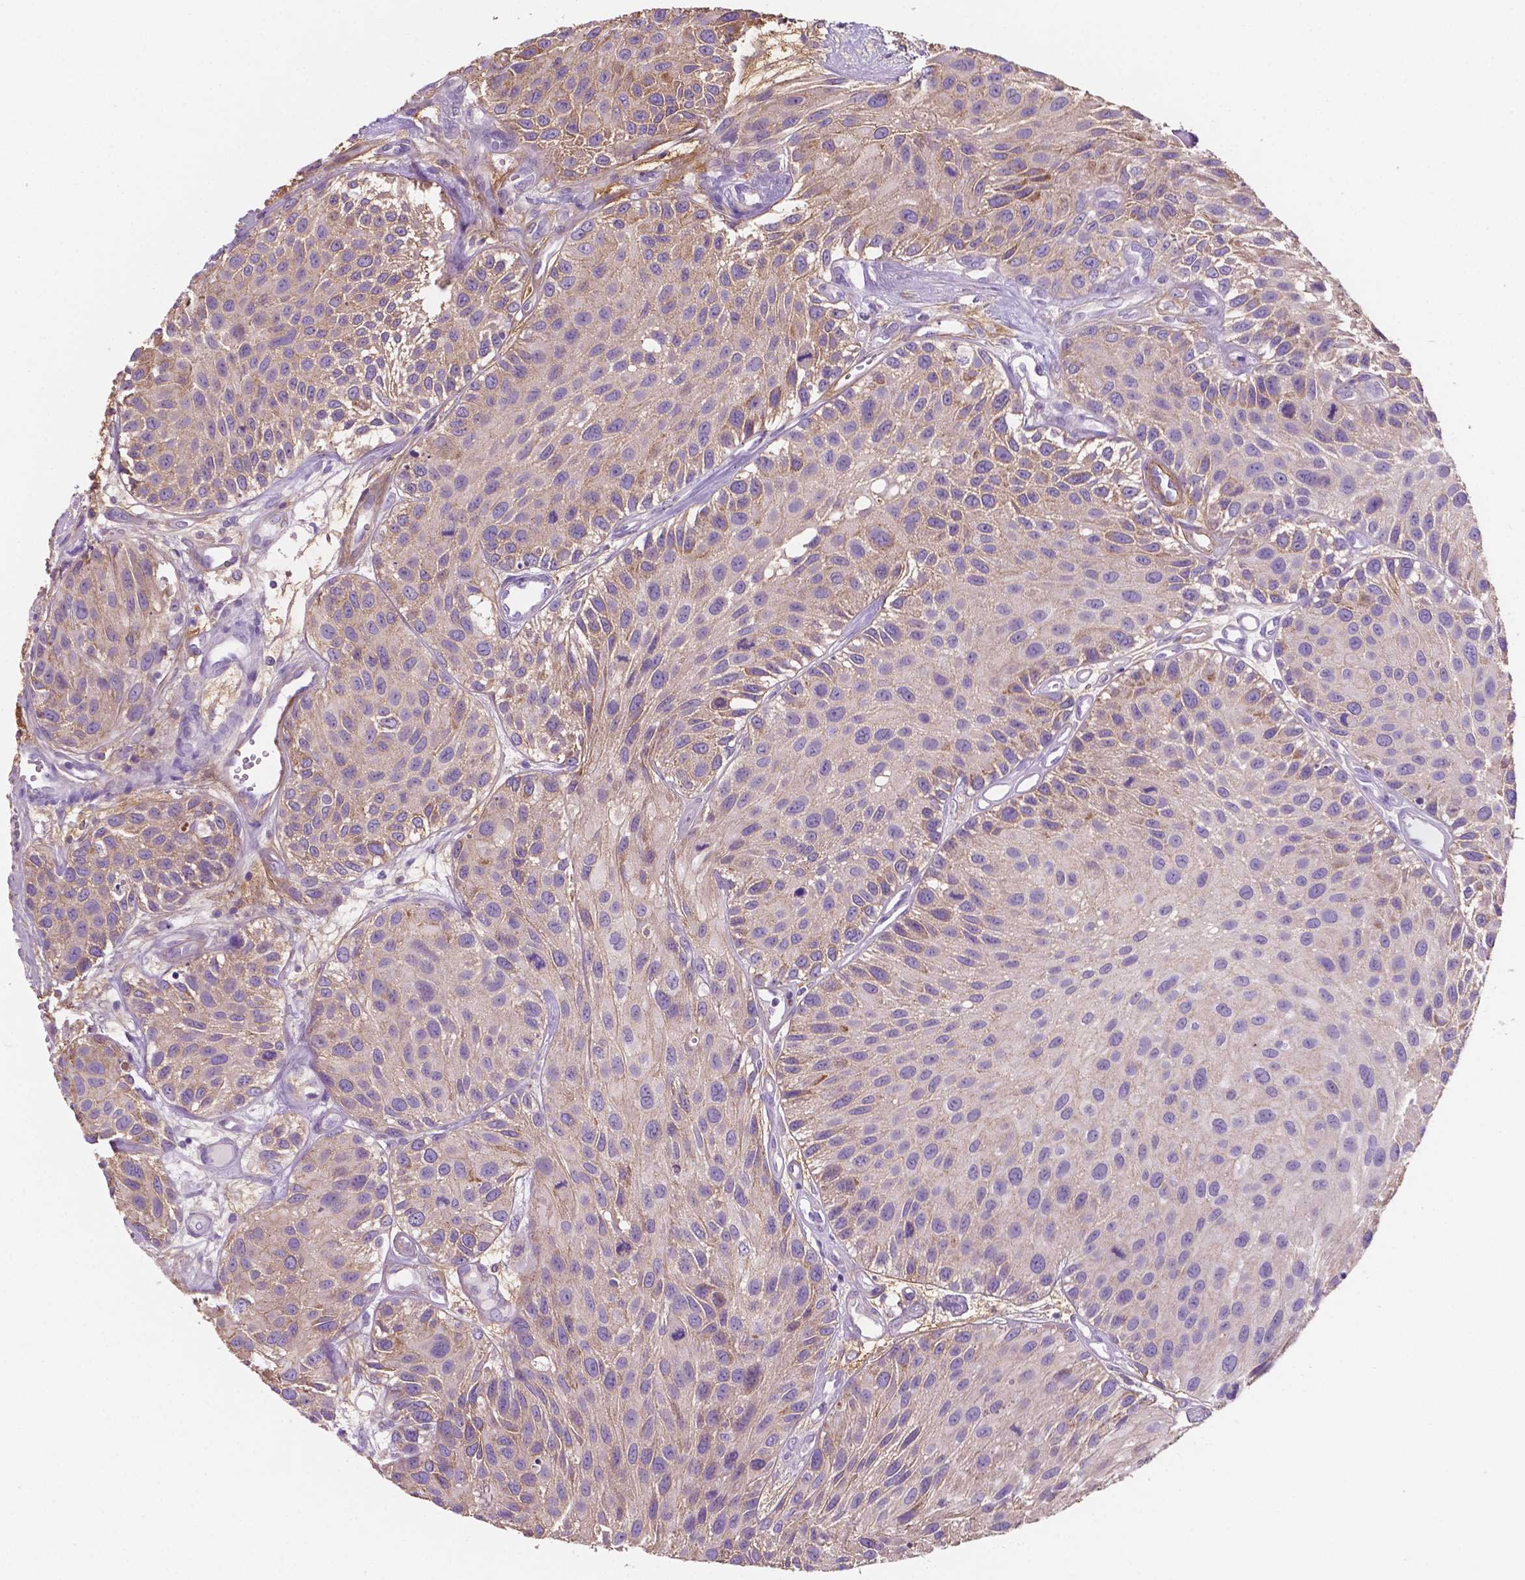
{"staining": {"intensity": "negative", "quantity": "none", "location": "none"}, "tissue": "urothelial cancer", "cell_type": "Tumor cells", "image_type": "cancer", "snomed": [{"axis": "morphology", "description": "Urothelial carcinoma, Low grade"}, {"axis": "topography", "description": "Urinary bladder"}], "caption": "There is no significant positivity in tumor cells of urothelial carcinoma (low-grade). The staining was performed using DAB (3,3'-diaminobenzidine) to visualize the protein expression in brown, while the nuclei were stained in blue with hematoxylin (Magnification: 20x).", "gene": "MKRN2OS", "patient": {"sex": "female", "age": 87}}